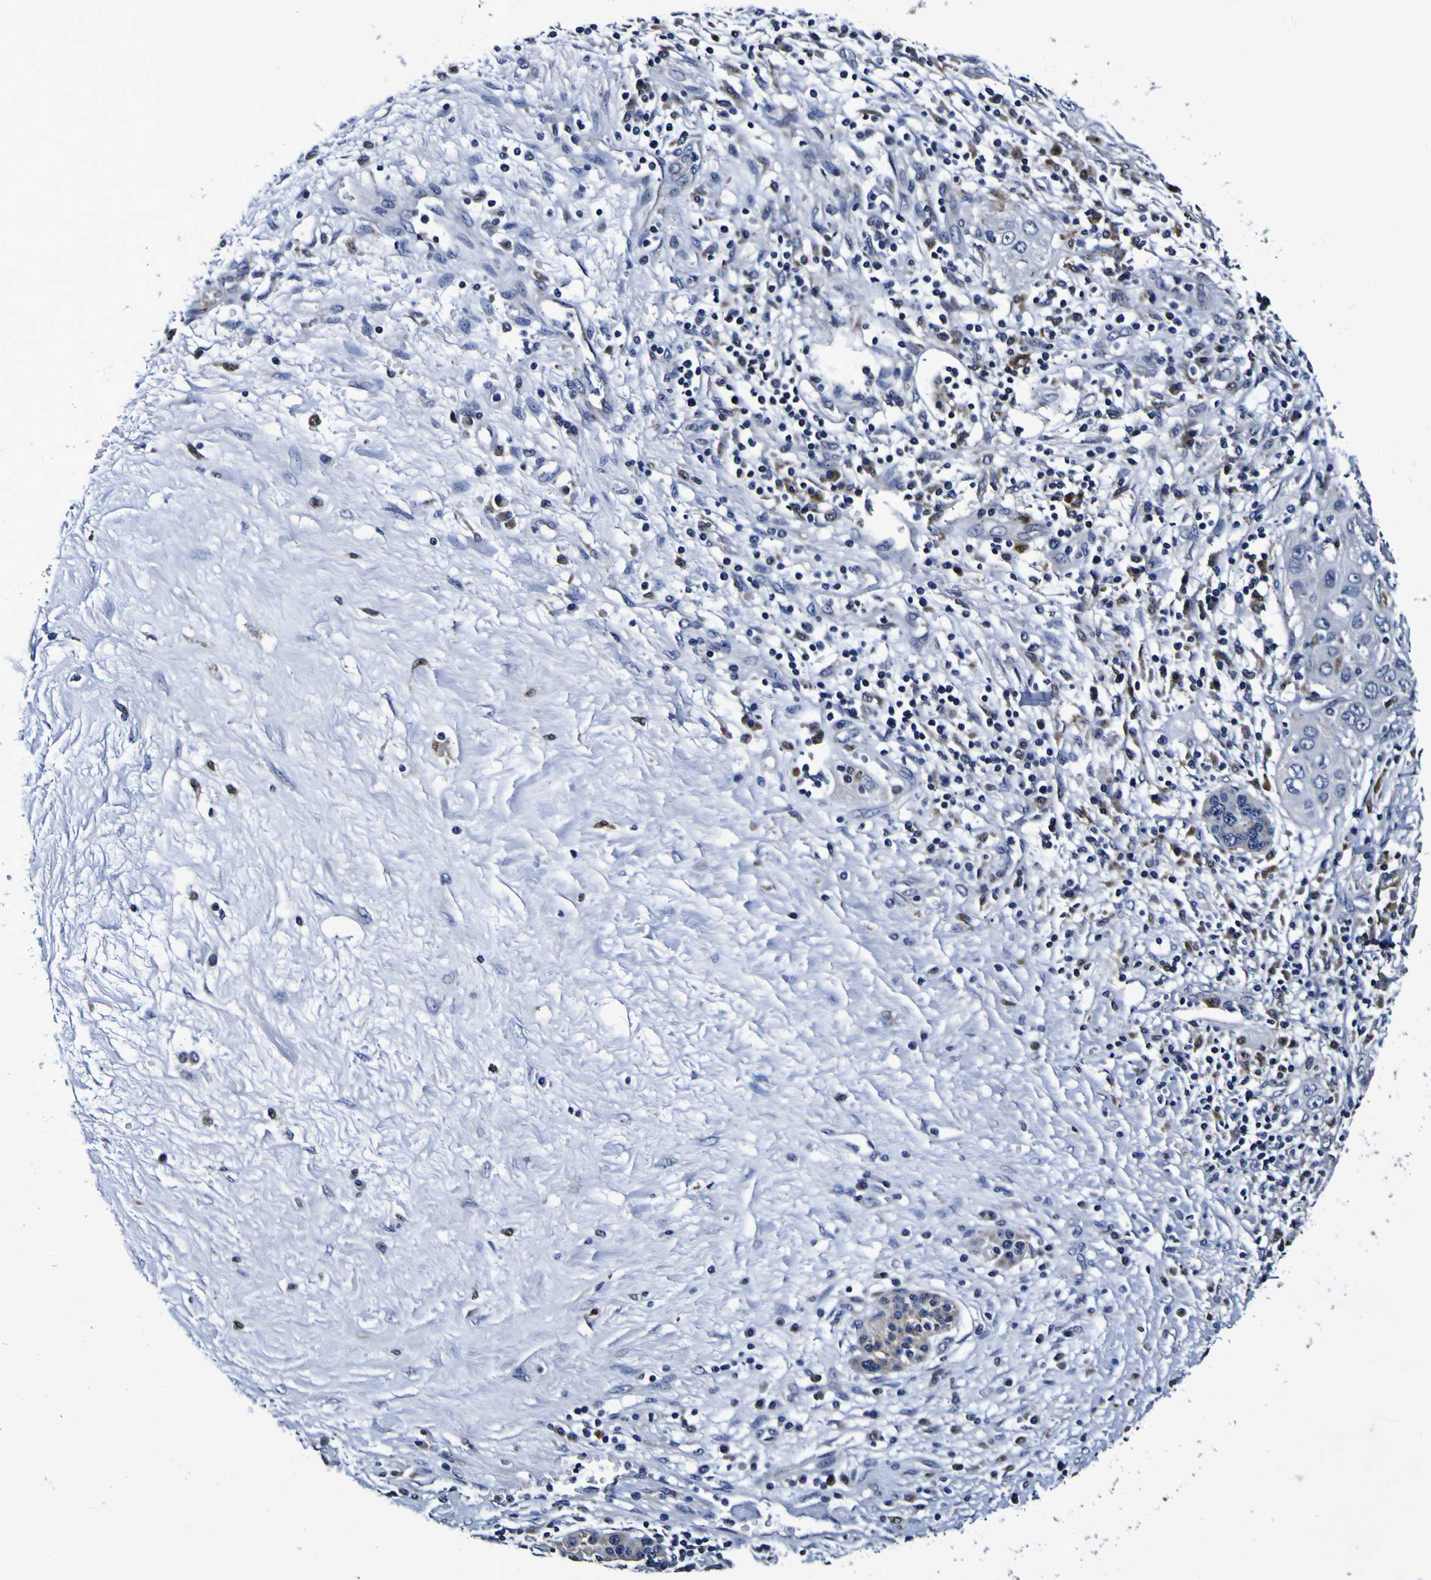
{"staining": {"intensity": "negative", "quantity": "none", "location": "none"}, "tissue": "pancreatic cancer", "cell_type": "Tumor cells", "image_type": "cancer", "snomed": [{"axis": "morphology", "description": "Adenocarcinoma, NOS"}, {"axis": "topography", "description": "Pancreas"}], "caption": "High power microscopy image of an immunohistochemistry (IHC) micrograph of adenocarcinoma (pancreatic), revealing no significant positivity in tumor cells.", "gene": "GPX1", "patient": {"sex": "female", "age": 70}}